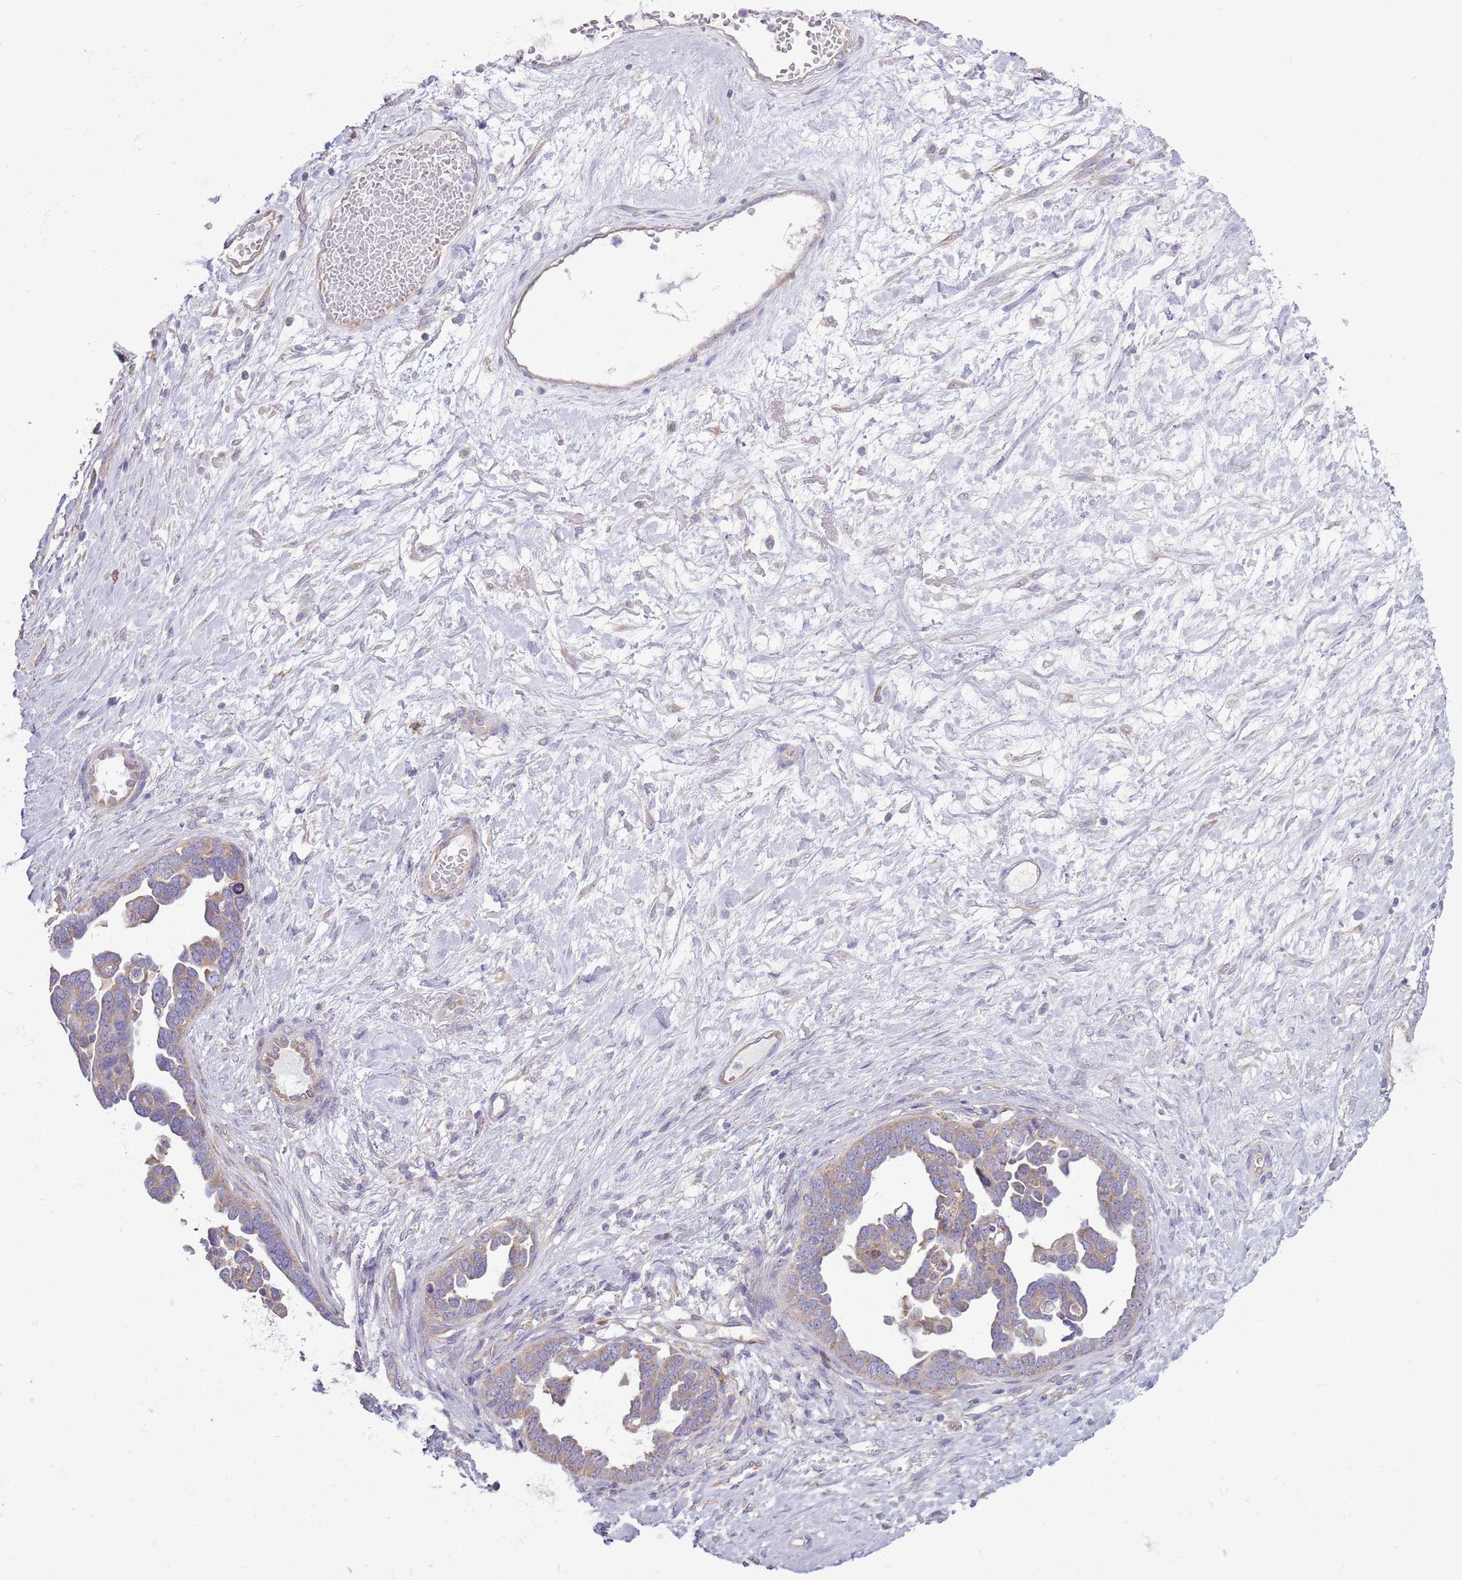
{"staining": {"intensity": "weak", "quantity": ">75%", "location": "cytoplasmic/membranous"}, "tissue": "ovarian cancer", "cell_type": "Tumor cells", "image_type": "cancer", "snomed": [{"axis": "morphology", "description": "Cystadenocarcinoma, serous, NOS"}, {"axis": "topography", "description": "Ovary"}], "caption": "High-power microscopy captured an immunohistochemistry histopathology image of serous cystadenocarcinoma (ovarian), revealing weak cytoplasmic/membranous staining in approximately >75% of tumor cells. Using DAB (brown) and hematoxylin (blue) stains, captured at high magnification using brightfield microscopy.", "gene": "RPL17-C18orf32", "patient": {"sex": "female", "age": 54}}